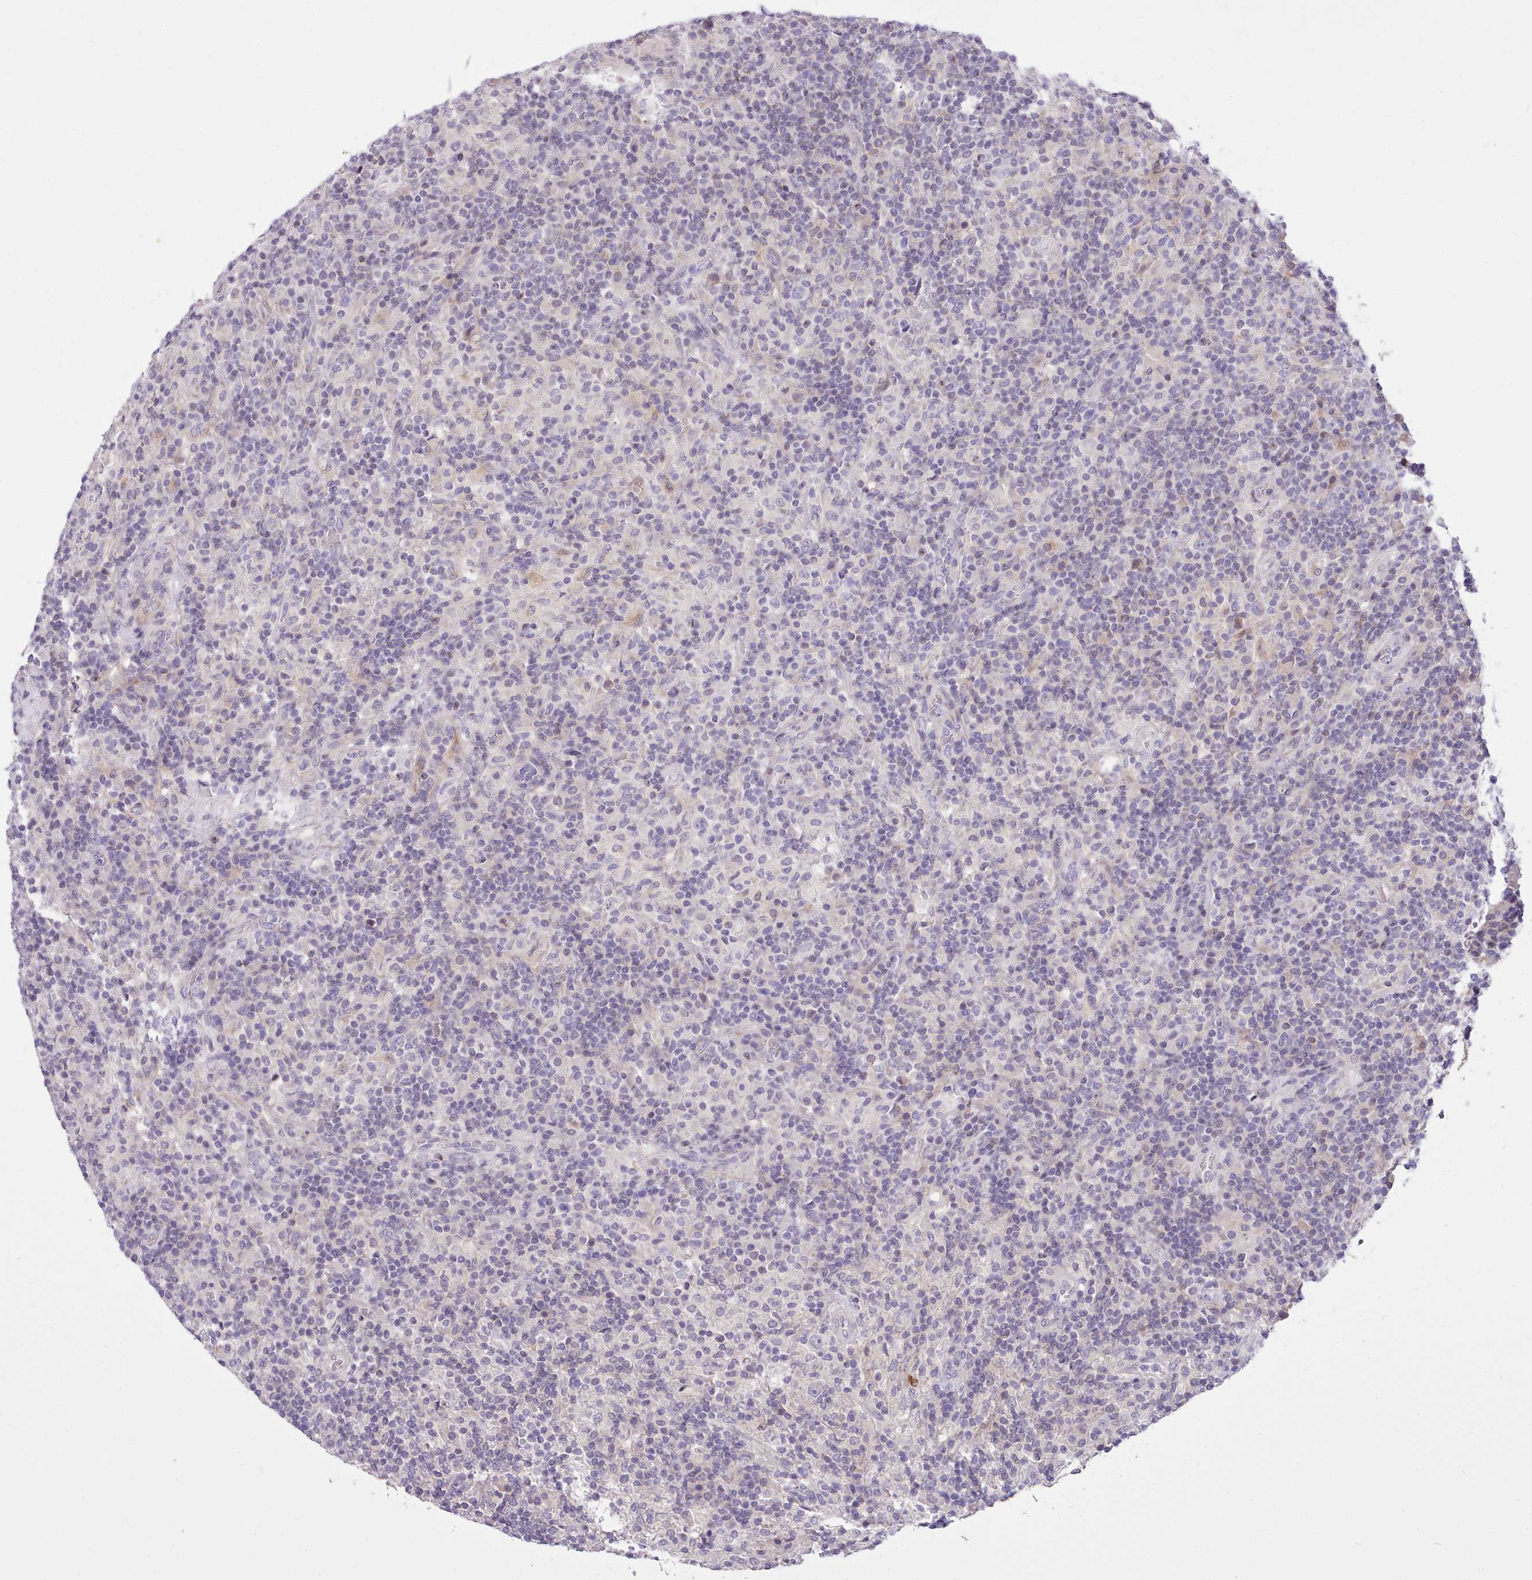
{"staining": {"intensity": "negative", "quantity": "none", "location": "none"}, "tissue": "lymphoma", "cell_type": "Tumor cells", "image_type": "cancer", "snomed": [{"axis": "morphology", "description": "Hodgkin's disease, NOS"}, {"axis": "topography", "description": "Lymph node"}], "caption": "Tumor cells show no significant positivity in Hodgkin's disease. The staining was performed using DAB (3,3'-diaminobenzidine) to visualize the protein expression in brown, while the nuclei were stained in blue with hematoxylin (Magnification: 20x).", "gene": "CYP2A13", "patient": {"sex": "male", "age": 70}}